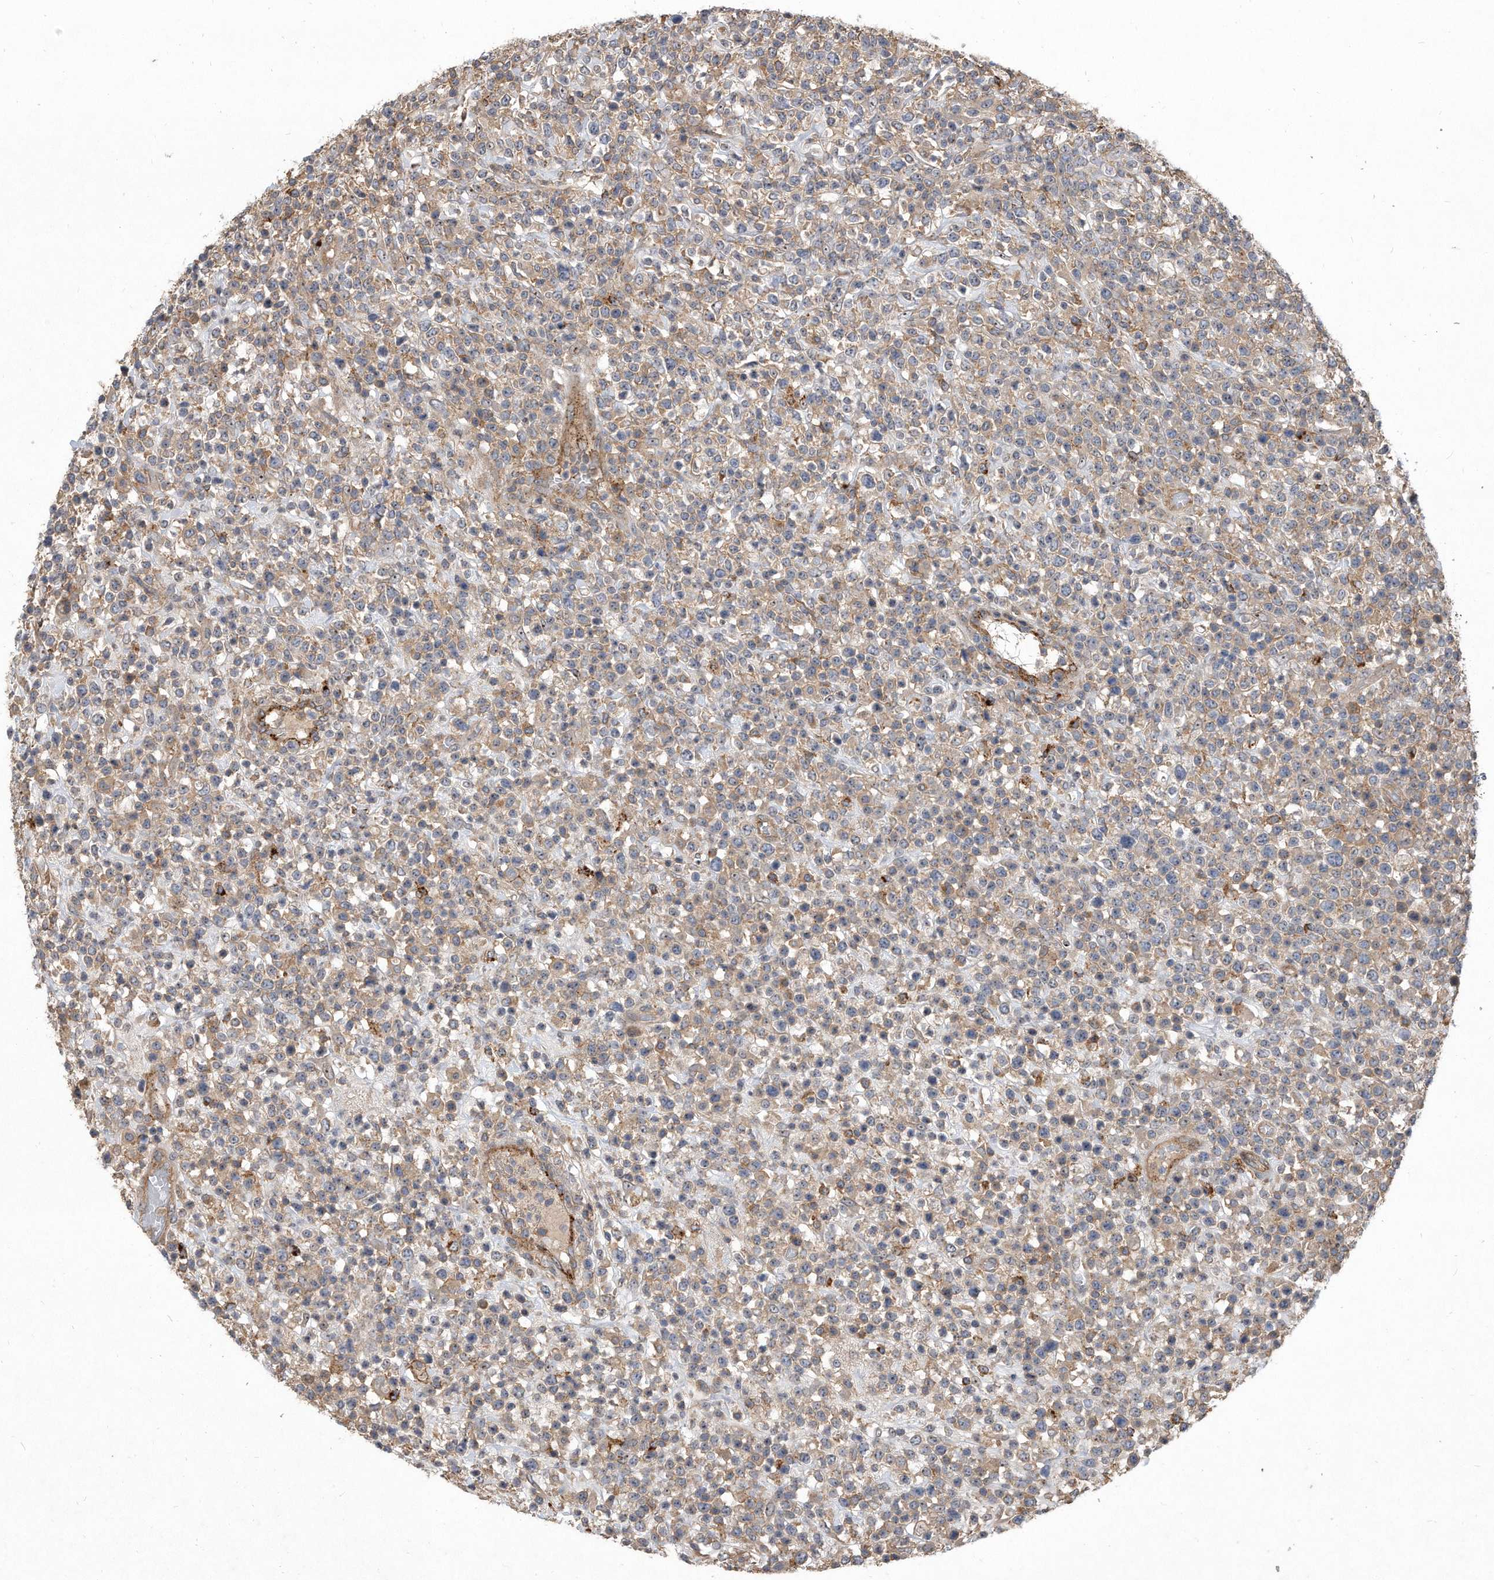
{"staining": {"intensity": "weak", "quantity": ">75%", "location": "cytoplasmic/membranous"}, "tissue": "lymphoma", "cell_type": "Tumor cells", "image_type": "cancer", "snomed": [{"axis": "morphology", "description": "Malignant lymphoma, non-Hodgkin's type, High grade"}, {"axis": "topography", "description": "Colon"}], "caption": "A high-resolution photomicrograph shows IHC staining of lymphoma, which exhibits weak cytoplasmic/membranous positivity in approximately >75% of tumor cells.", "gene": "PGBD2", "patient": {"sex": "female", "age": 53}}